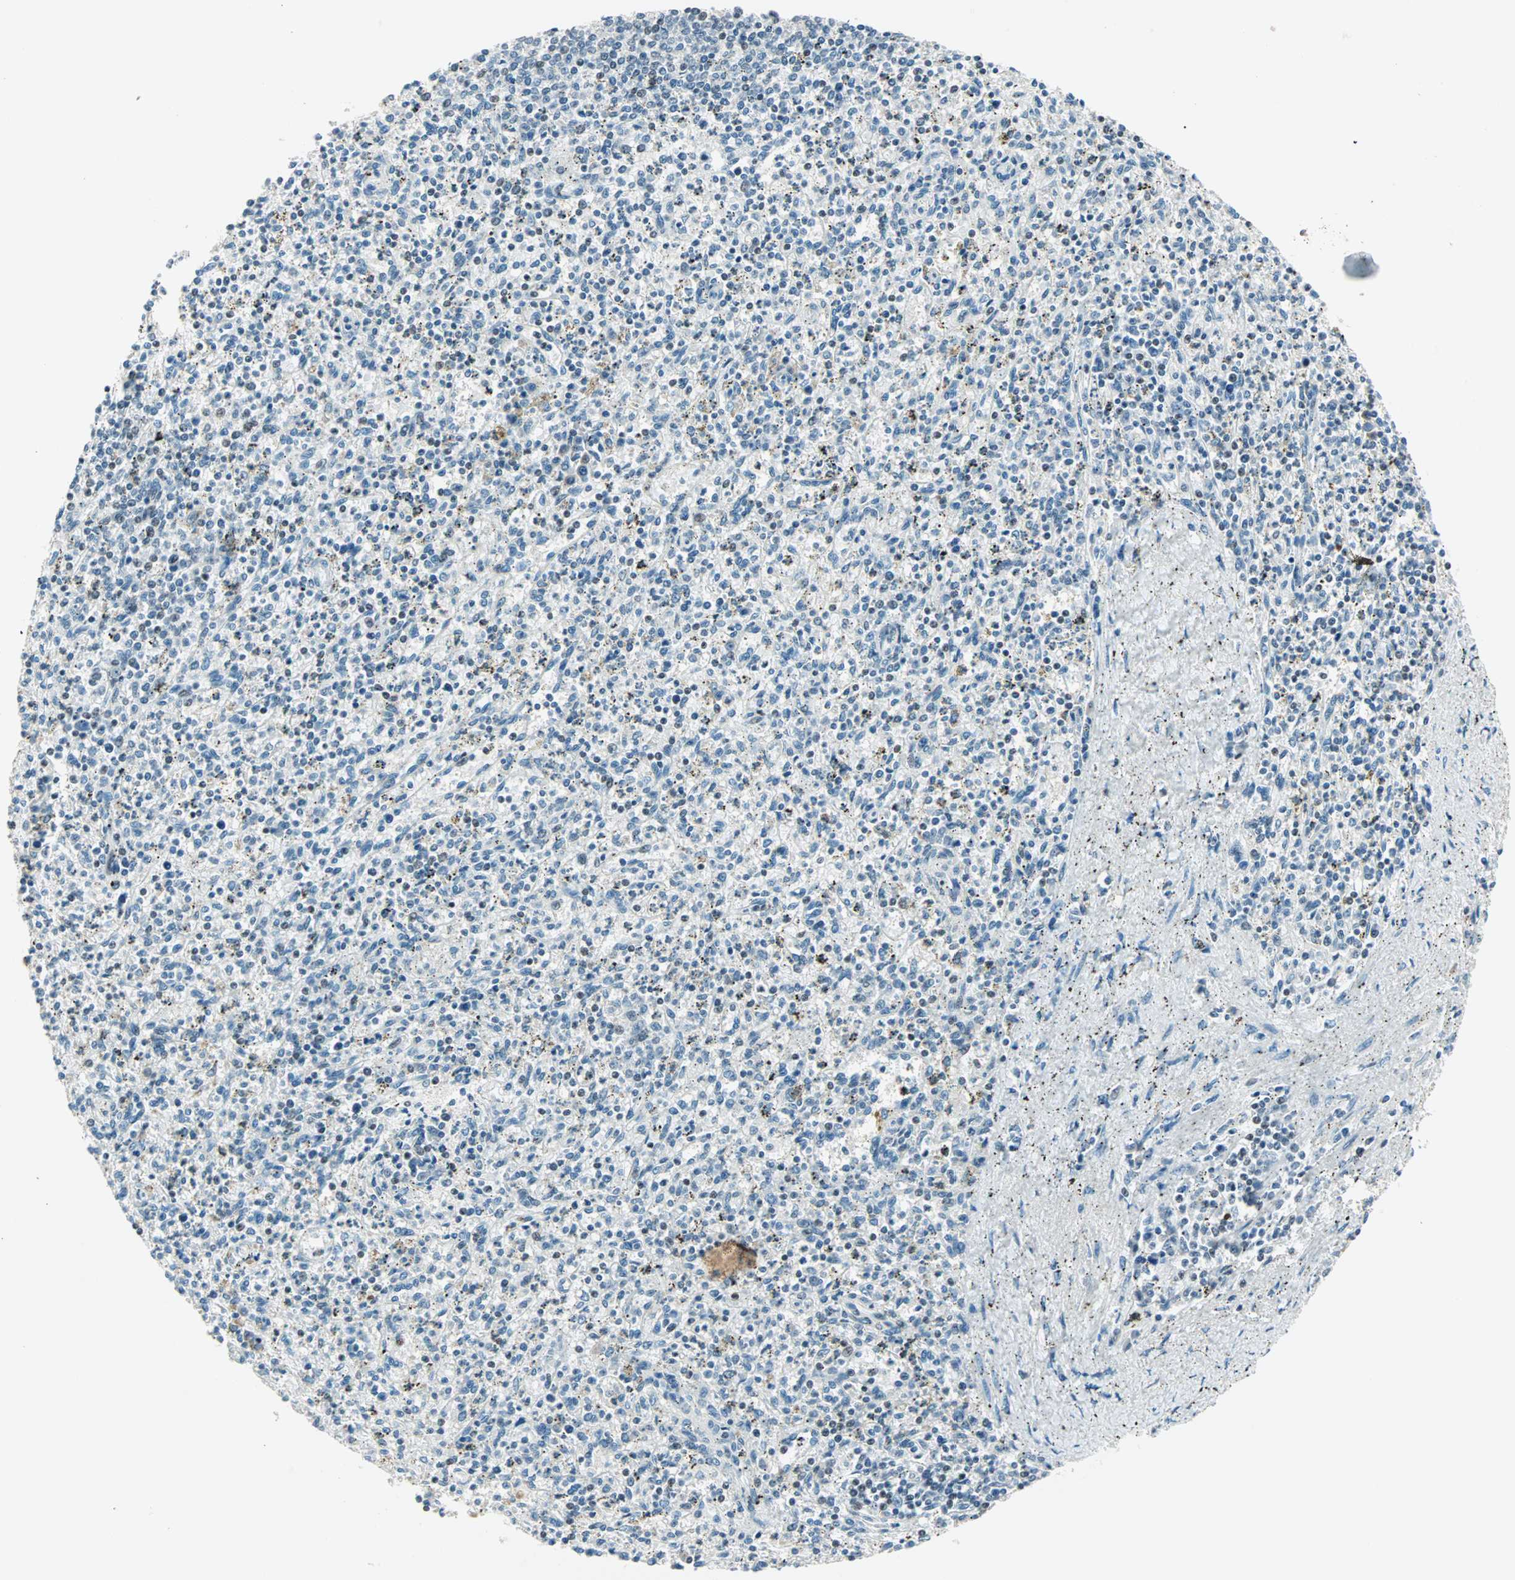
{"staining": {"intensity": "weak", "quantity": "<25%", "location": "nuclear"}, "tissue": "spleen", "cell_type": "Cells in red pulp", "image_type": "normal", "snomed": [{"axis": "morphology", "description": "Normal tissue, NOS"}, {"axis": "topography", "description": "Spleen"}], "caption": "Cells in red pulp are negative for protein expression in normal human spleen. (Immunohistochemistry (ihc), brightfield microscopy, high magnification).", "gene": "SIN3A", "patient": {"sex": "male", "age": 72}}